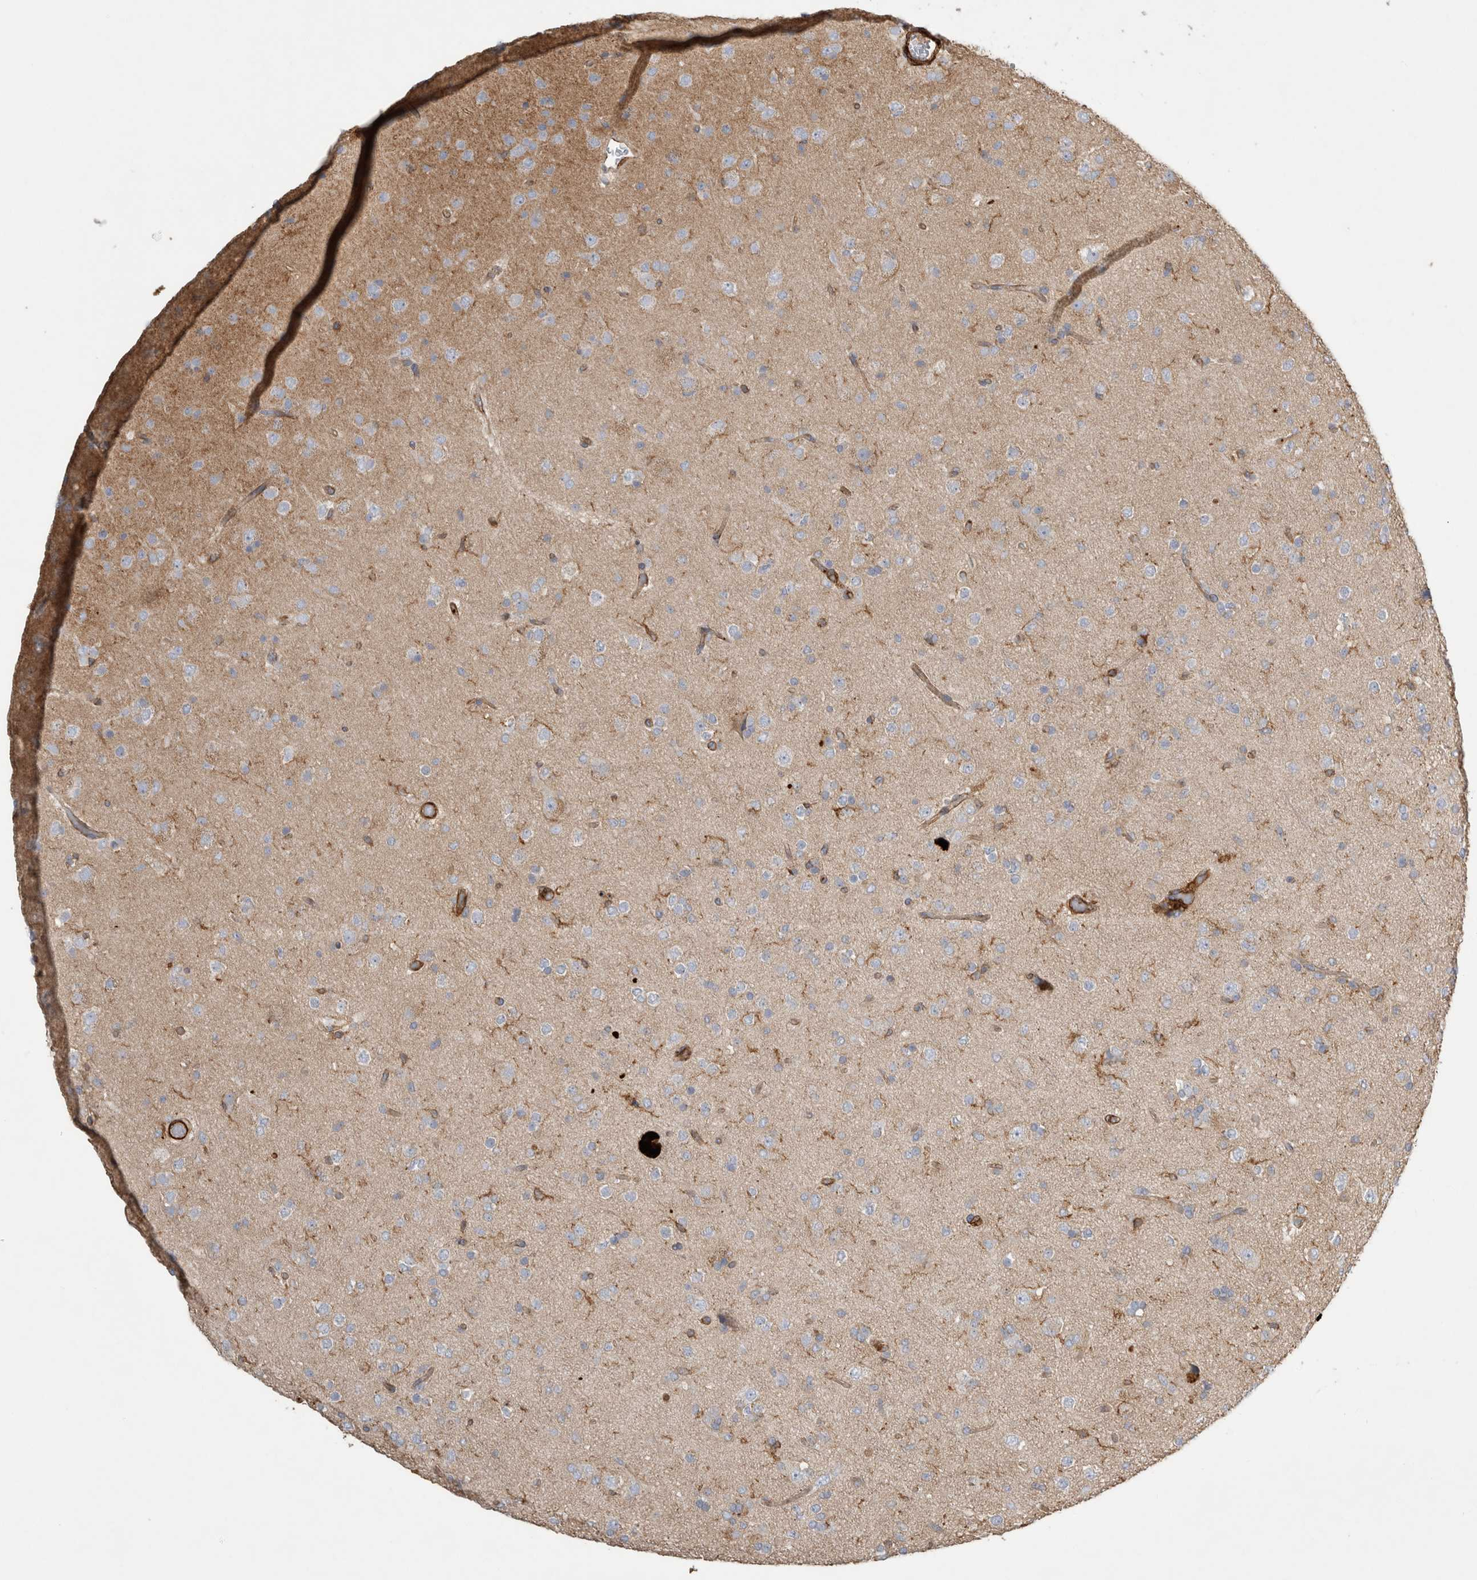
{"staining": {"intensity": "negative", "quantity": "none", "location": "none"}, "tissue": "glioma", "cell_type": "Tumor cells", "image_type": "cancer", "snomed": [{"axis": "morphology", "description": "Glioma, malignant, Low grade"}, {"axis": "topography", "description": "Brain"}], "caption": "Tumor cells are negative for brown protein staining in glioma. Nuclei are stained in blue.", "gene": "GPER1", "patient": {"sex": "male", "age": 65}}